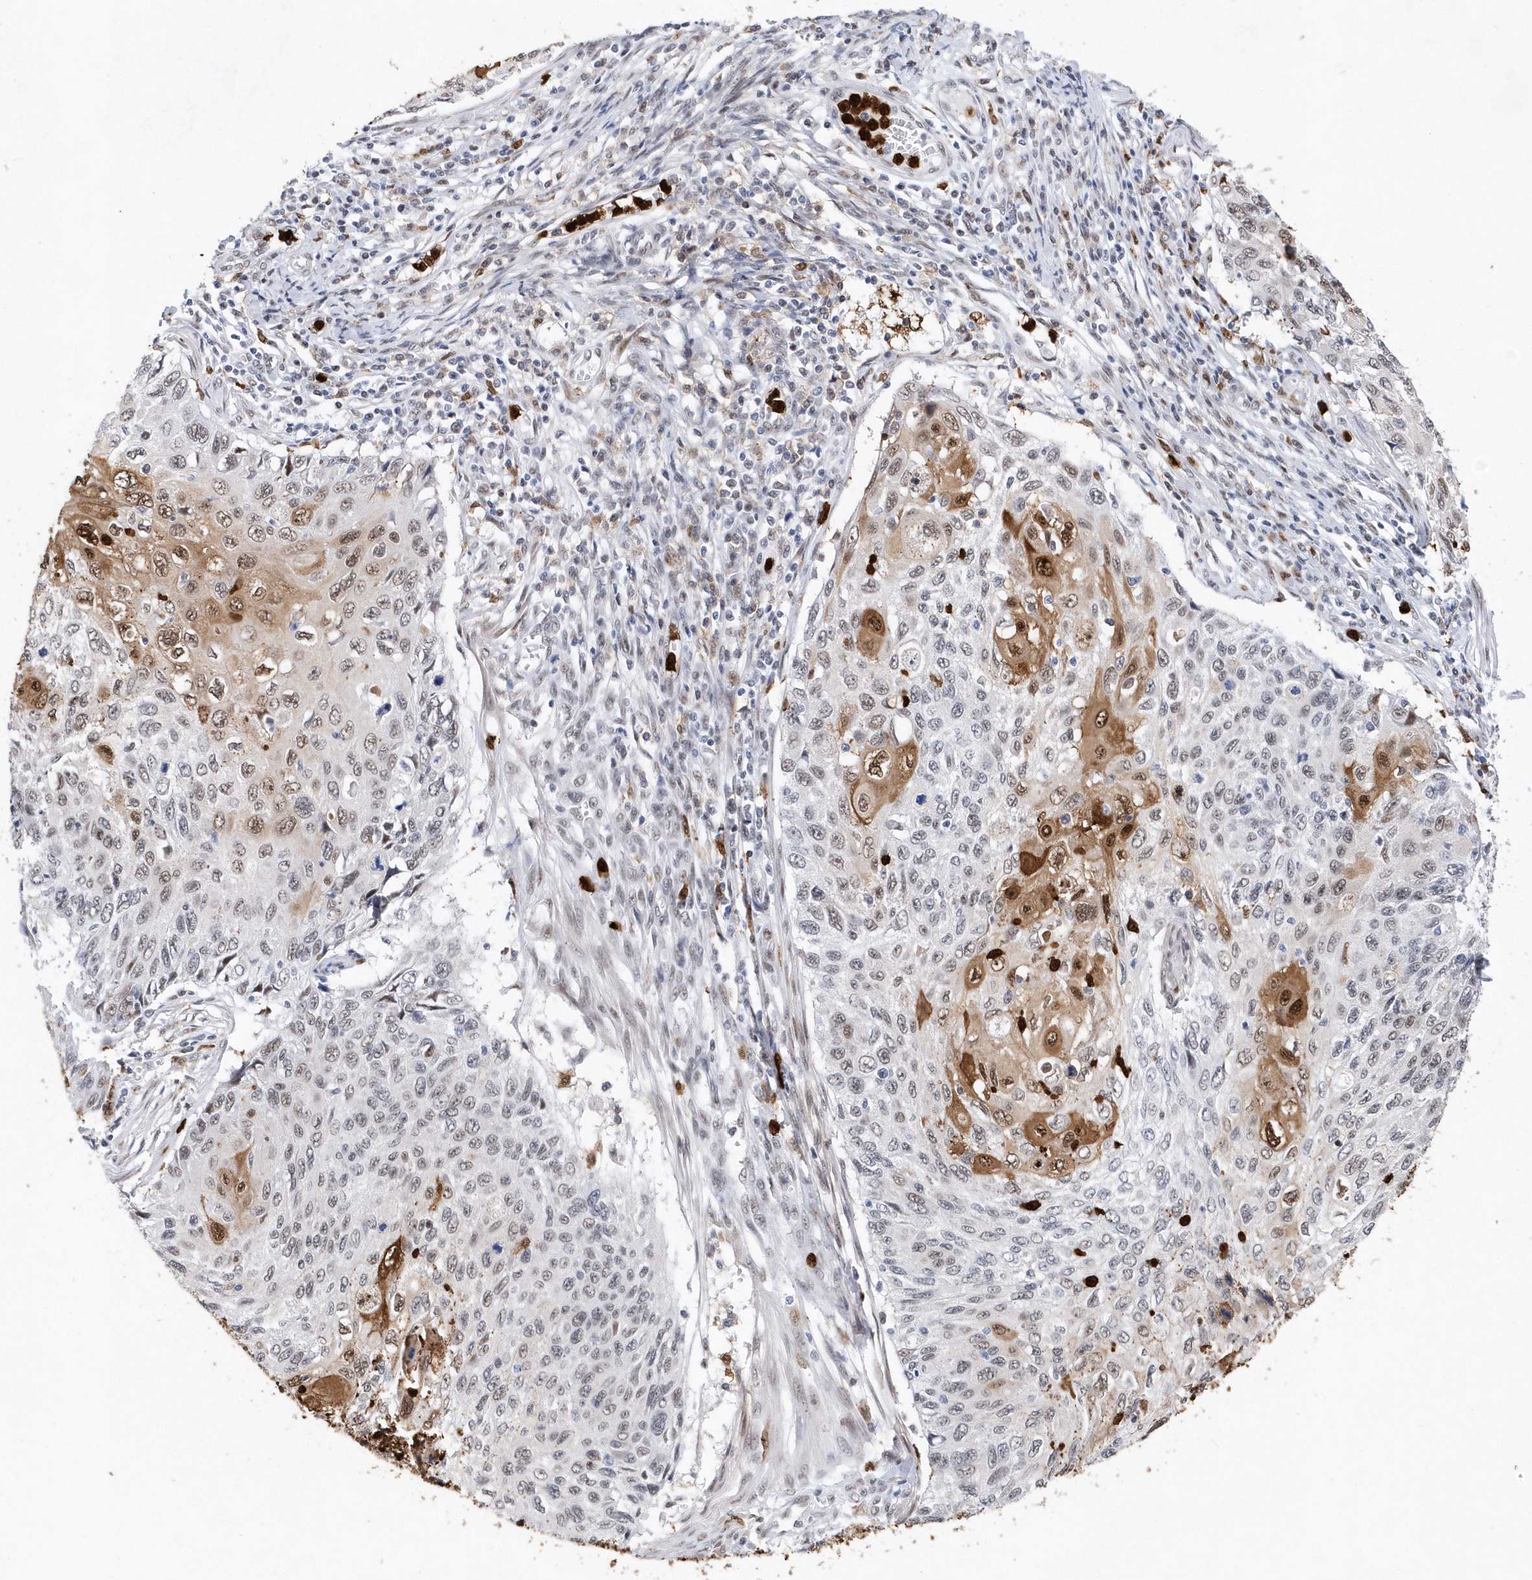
{"staining": {"intensity": "moderate", "quantity": "25%-75%", "location": "cytoplasmic/membranous,nuclear"}, "tissue": "cervical cancer", "cell_type": "Tumor cells", "image_type": "cancer", "snomed": [{"axis": "morphology", "description": "Squamous cell carcinoma, NOS"}, {"axis": "topography", "description": "Cervix"}], "caption": "Human squamous cell carcinoma (cervical) stained for a protein (brown) reveals moderate cytoplasmic/membranous and nuclear positive expression in approximately 25%-75% of tumor cells.", "gene": "RPP30", "patient": {"sex": "female", "age": 70}}